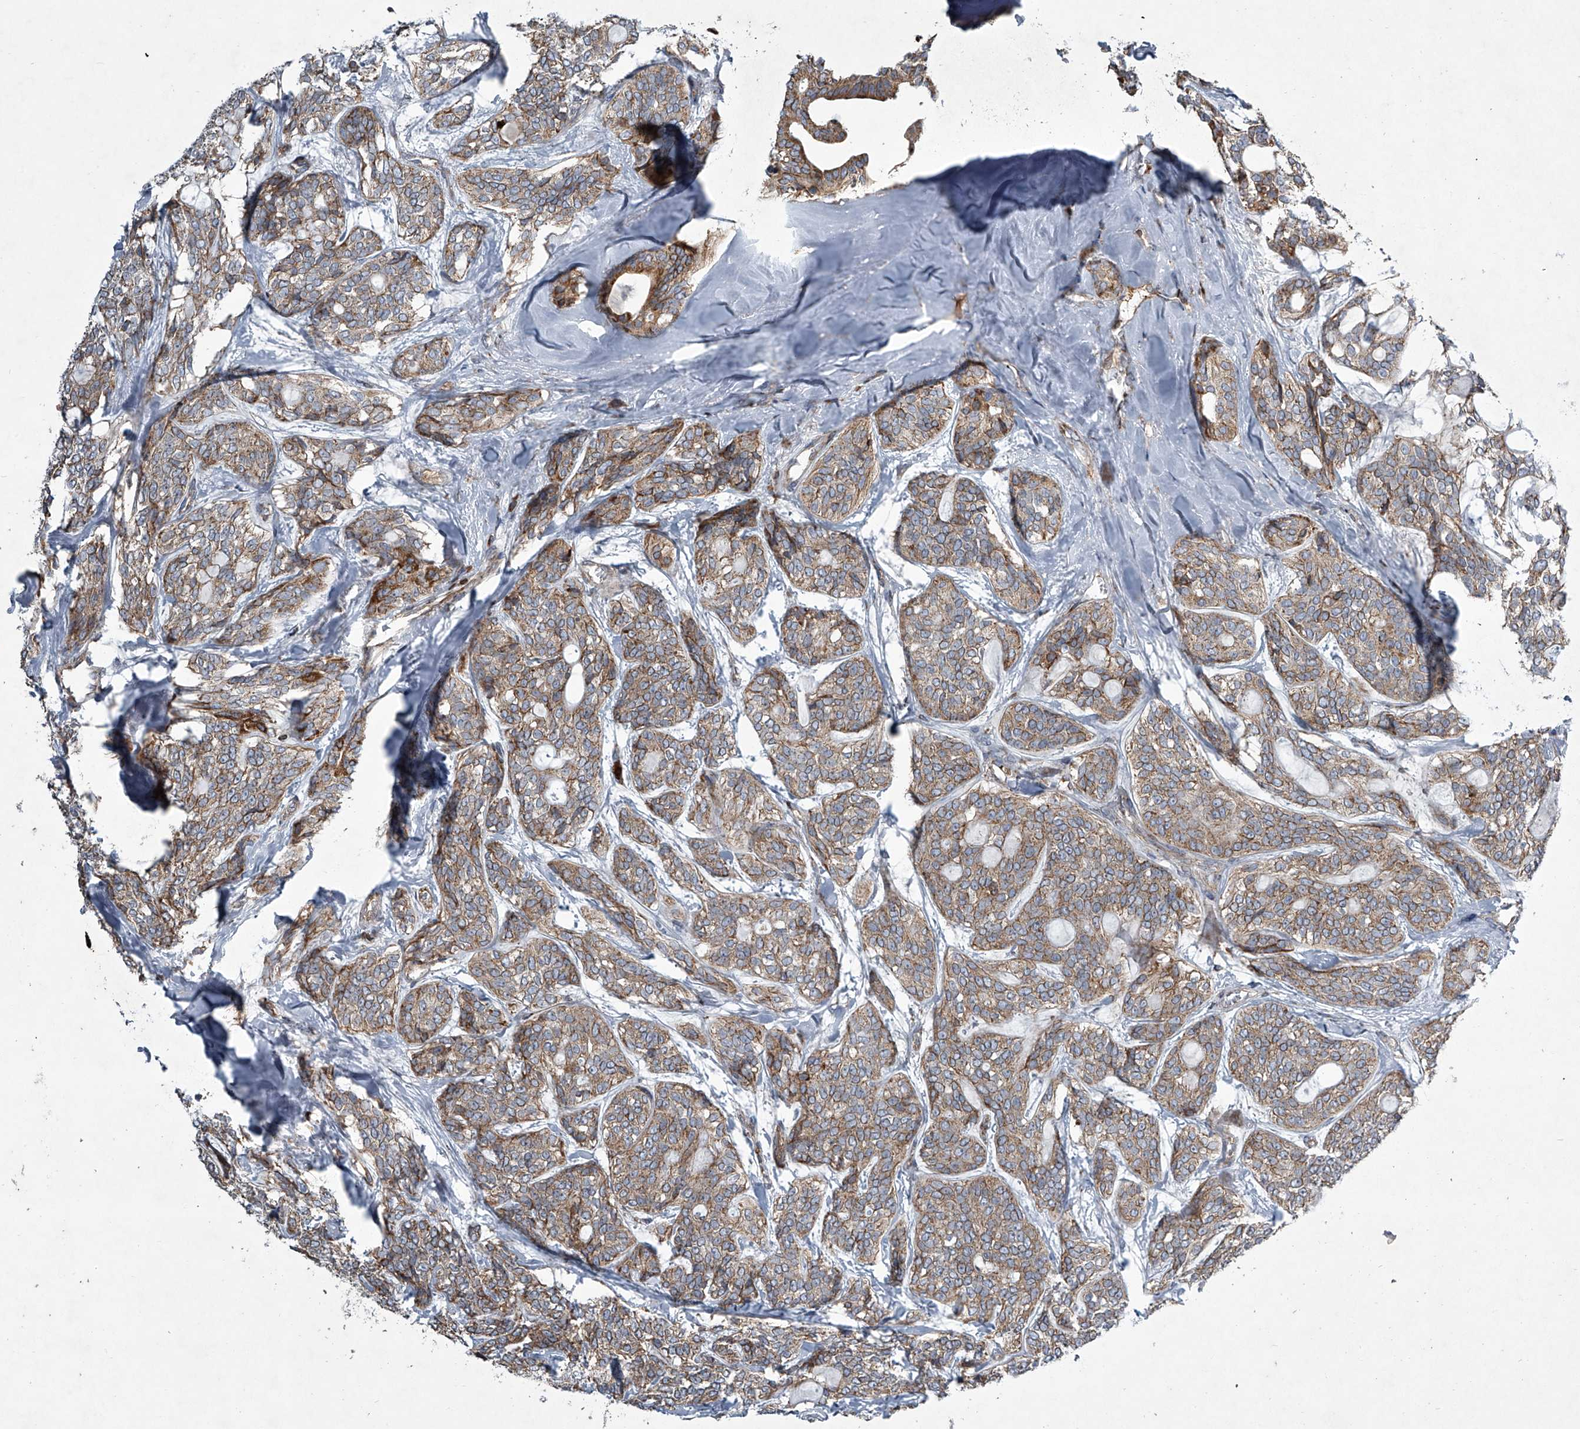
{"staining": {"intensity": "moderate", "quantity": ">75%", "location": "cytoplasmic/membranous"}, "tissue": "head and neck cancer", "cell_type": "Tumor cells", "image_type": "cancer", "snomed": [{"axis": "morphology", "description": "Adenocarcinoma, NOS"}, {"axis": "topography", "description": "Head-Neck"}], "caption": "Immunohistochemistry photomicrograph of neoplastic tissue: human head and neck cancer stained using IHC displays medium levels of moderate protein expression localized specifically in the cytoplasmic/membranous of tumor cells, appearing as a cytoplasmic/membranous brown color.", "gene": "STRADA", "patient": {"sex": "male", "age": 66}}